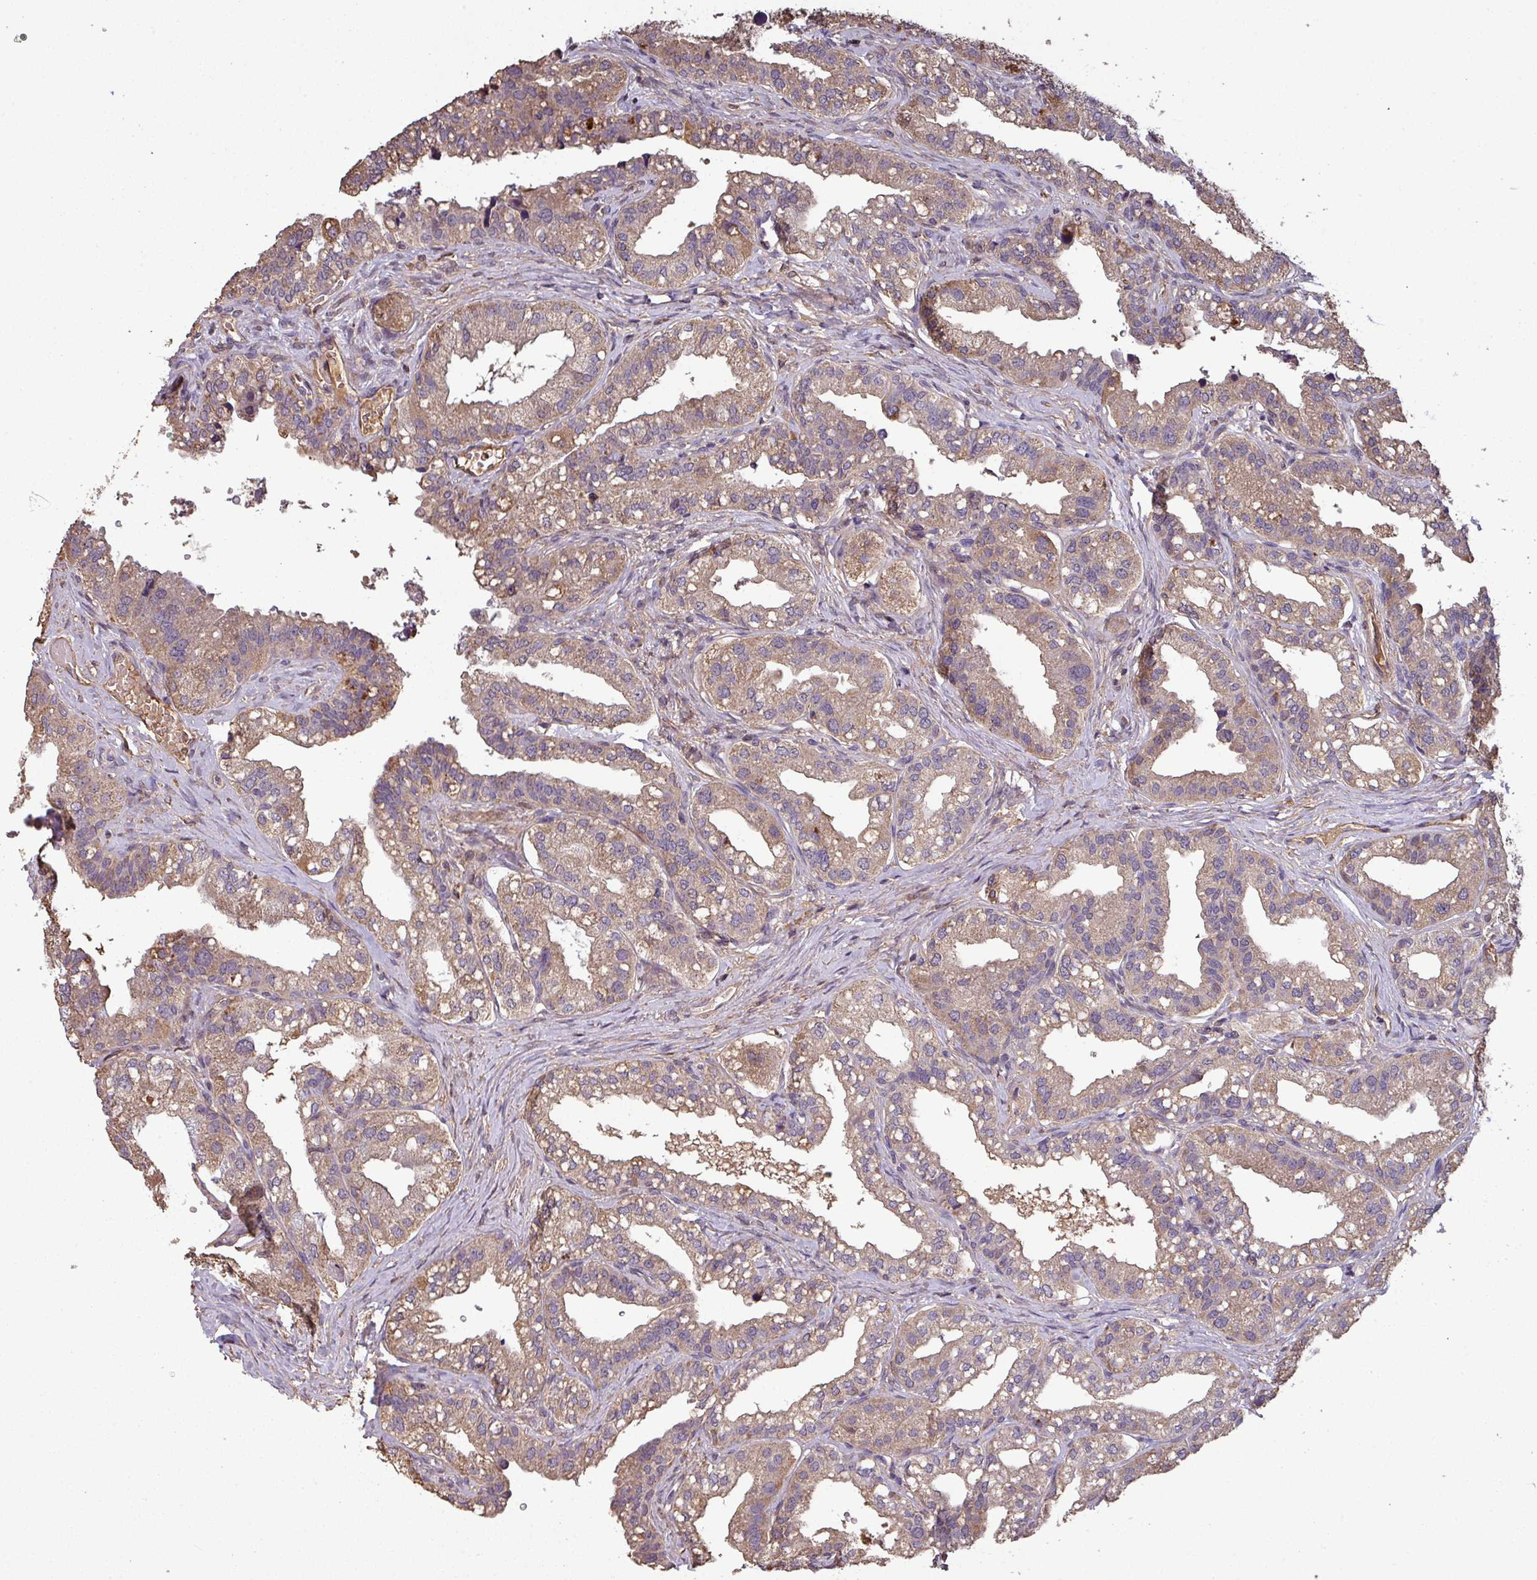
{"staining": {"intensity": "moderate", "quantity": "25%-75%", "location": "cytoplasmic/membranous"}, "tissue": "seminal vesicle", "cell_type": "Glandular cells", "image_type": "normal", "snomed": [{"axis": "morphology", "description": "Normal tissue, NOS"}, {"axis": "topography", "description": "Seminal veicle"}, {"axis": "topography", "description": "Peripheral nerve tissue"}], "caption": "Immunohistochemistry of benign human seminal vesicle exhibits medium levels of moderate cytoplasmic/membranous expression in approximately 25%-75% of glandular cells. The staining was performed using DAB (3,3'-diaminobenzidine), with brown indicating positive protein expression. Nuclei are stained blue with hematoxylin.", "gene": "ISLR", "patient": {"sex": "male", "age": 60}}